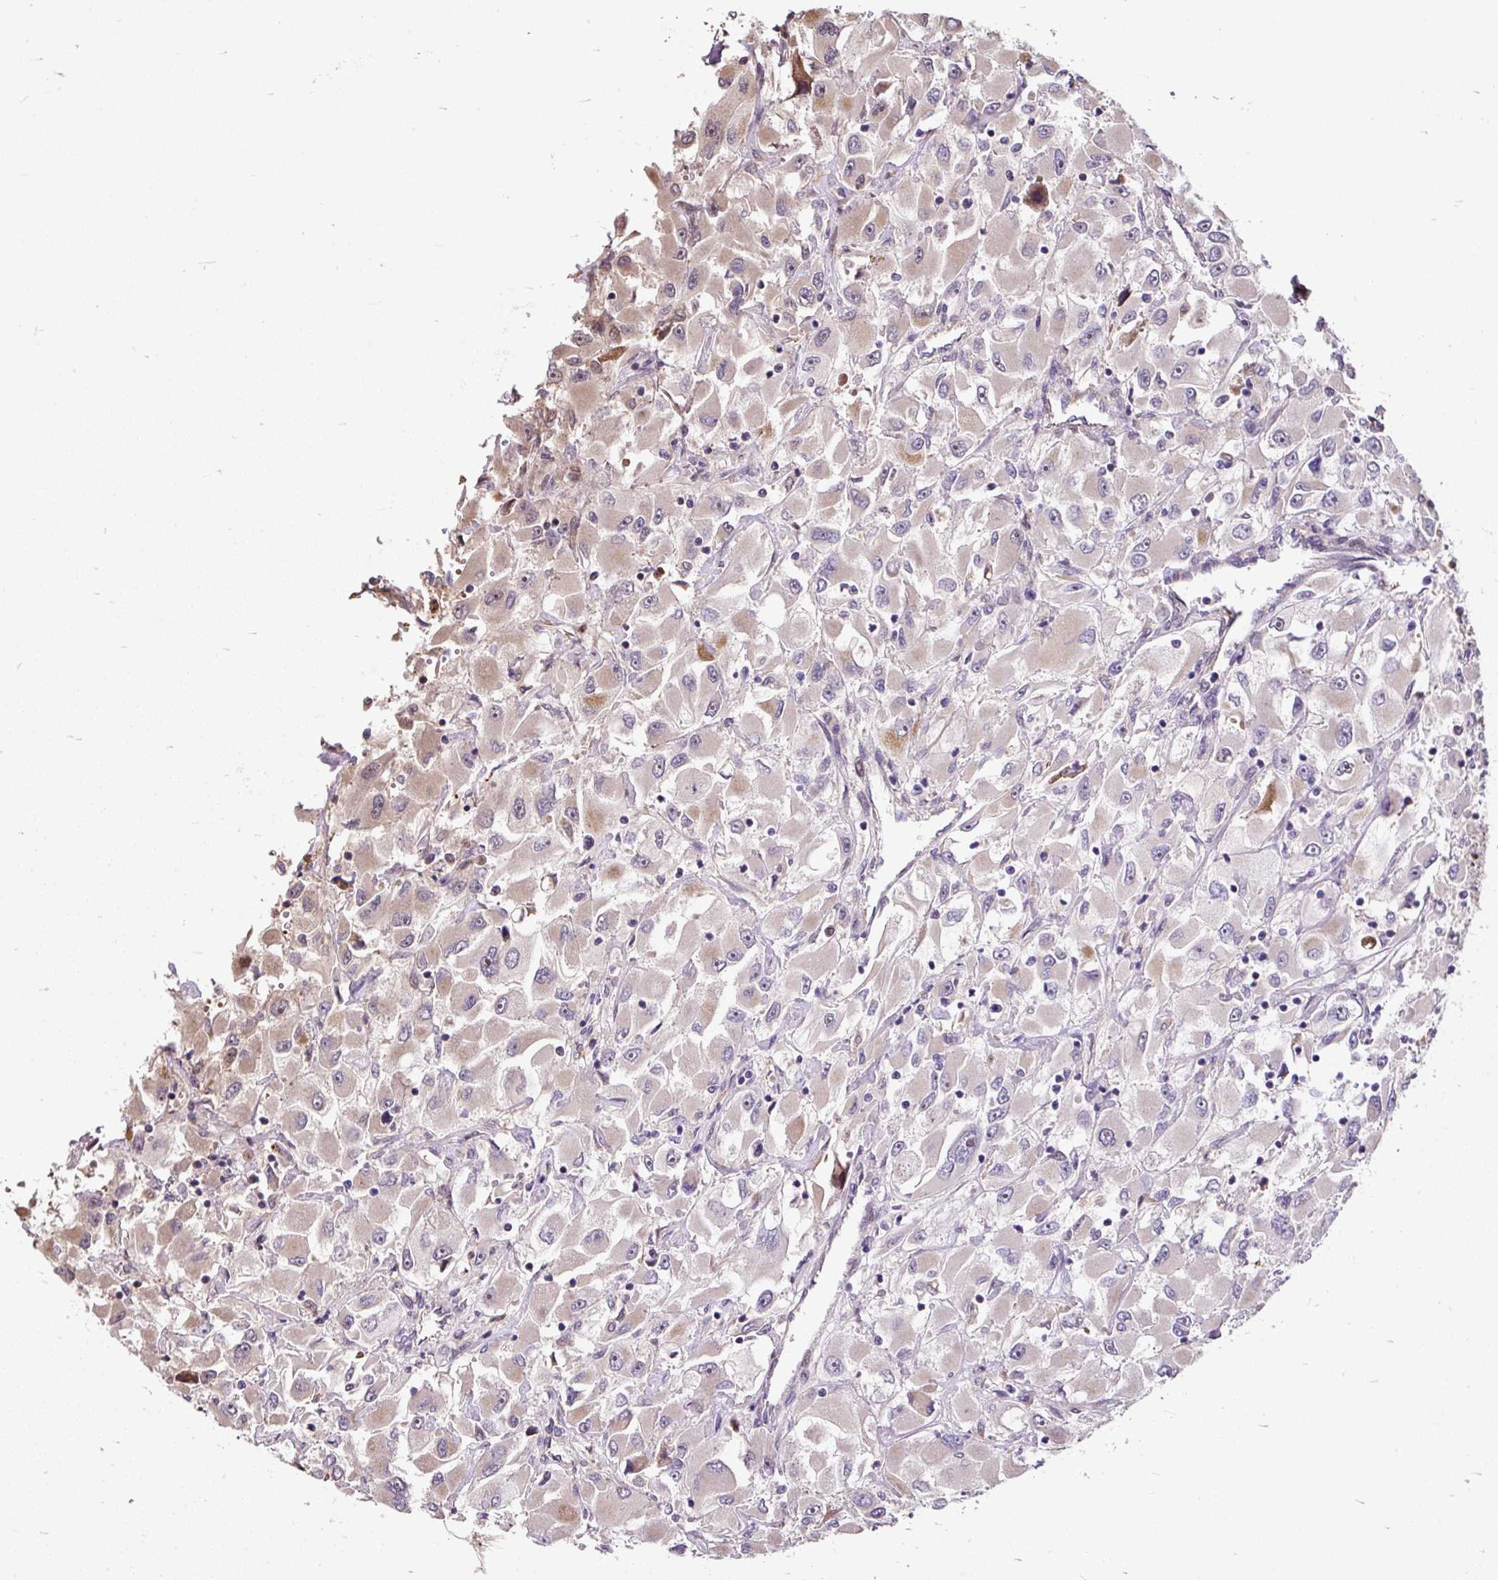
{"staining": {"intensity": "weak", "quantity": "25%-75%", "location": "cytoplasmic/membranous"}, "tissue": "renal cancer", "cell_type": "Tumor cells", "image_type": "cancer", "snomed": [{"axis": "morphology", "description": "Adenocarcinoma, NOS"}, {"axis": "topography", "description": "Kidney"}], "caption": "DAB (3,3'-diaminobenzidine) immunohistochemical staining of renal cancer (adenocarcinoma) exhibits weak cytoplasmic/membranous protein staining in approximately 25%-75% of tumor cells.", "gene": "PUS7L", "patient": {"sex": "female", "age": 52}}